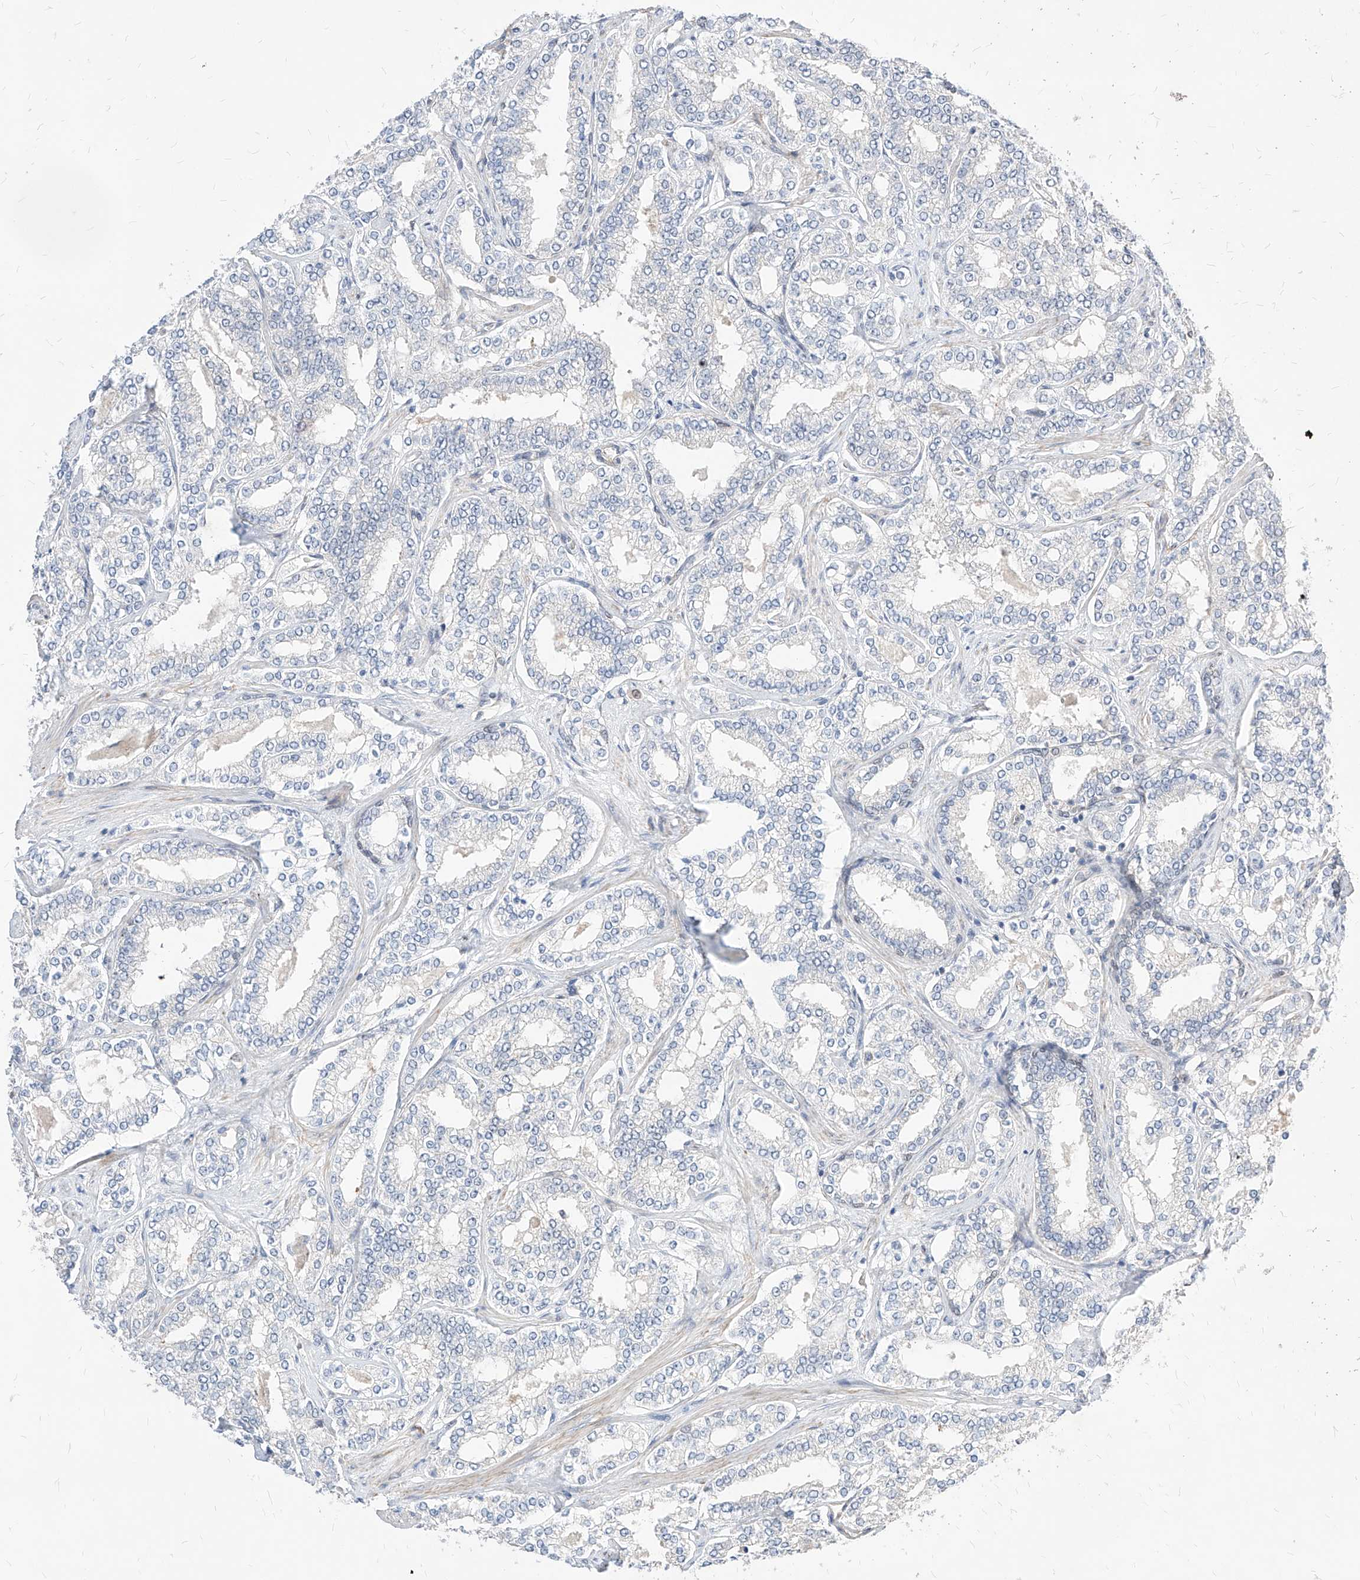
{"staining": {"intensity": "negative", "quantity": "none", "location": "none"}, "tissue": "prostate cancer", "cell_type": "Tumor cells", "image_type": "cancer", "snomed": [{"axis": "morphology", "description": "Normal tissue, NOS"}, {"axis": "morphology", "description": "Adenocarcinoma, High grade"}, {"axis": "topography", "description": "Prostate"}], "caption": "High magnification brightfield microscopy of adenocarcinoma (high-grade) (prostate) stained with DAB (3,3'-diaminobenzidine) (brown) and counterstained with hematoxylin (blue): tumor cells show no significant positivity.", "gene": "TSNAX", "patient": {"sex": "male", "age": 83}}